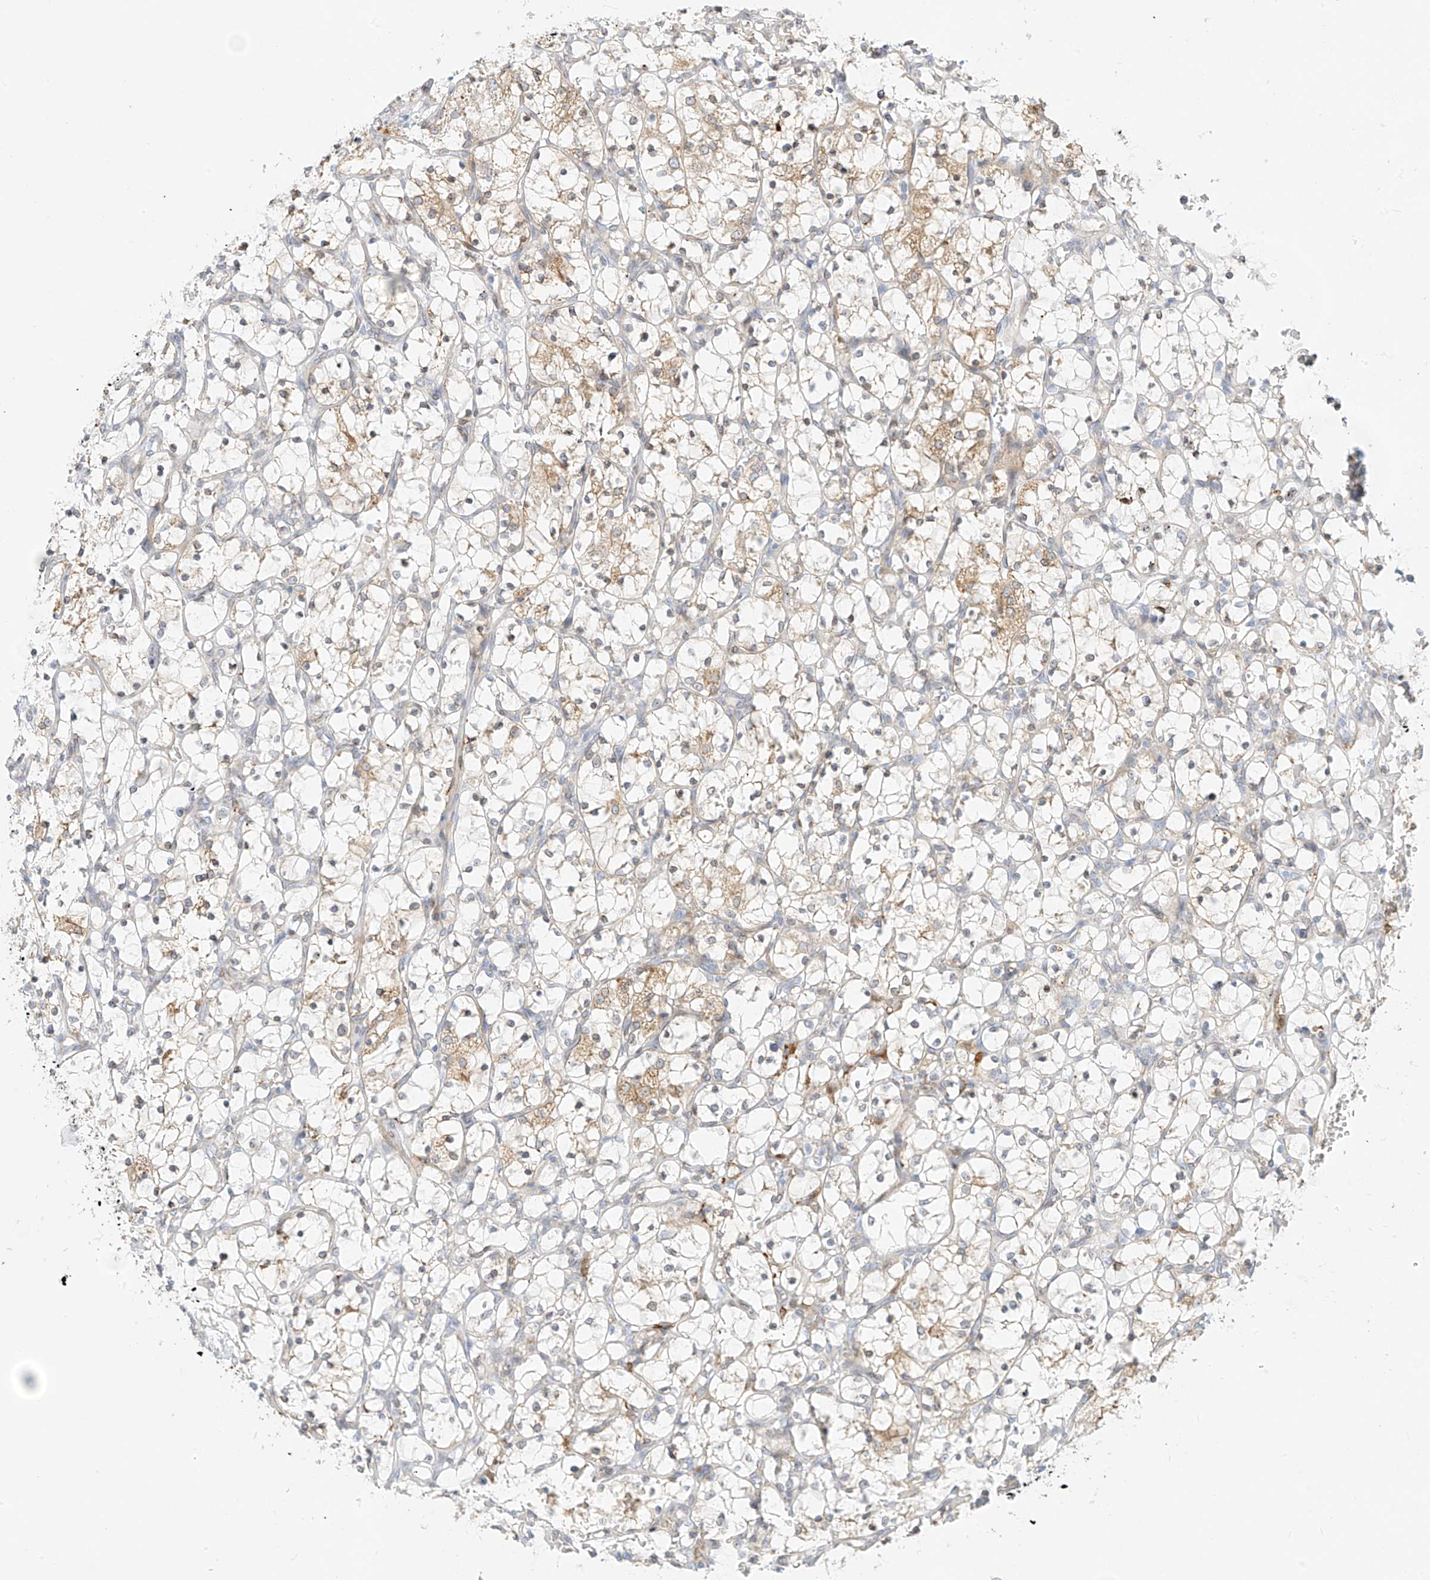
{"staining": {"intensity": "moderate", "quantity": "<25%", "location": "cytoplasmic/membranous"}, "tissue": "renal cancer", "cell_type": "Tumor cells", "image_type": "cancer", "snomed": [{"axis": "morphology", "description": "Adenocarcinoma, NOS"}, {"axis": "topography", "description": "Kidney"}], "caption": "Protein expression analysis of renal cancer (adenocarcinoma) exhibits moderate cytoplasmic/membranous expression in about <25% of tumor cells.", "gene": "PCYOX1", "patient": {"sex": "female", "age": 69}}